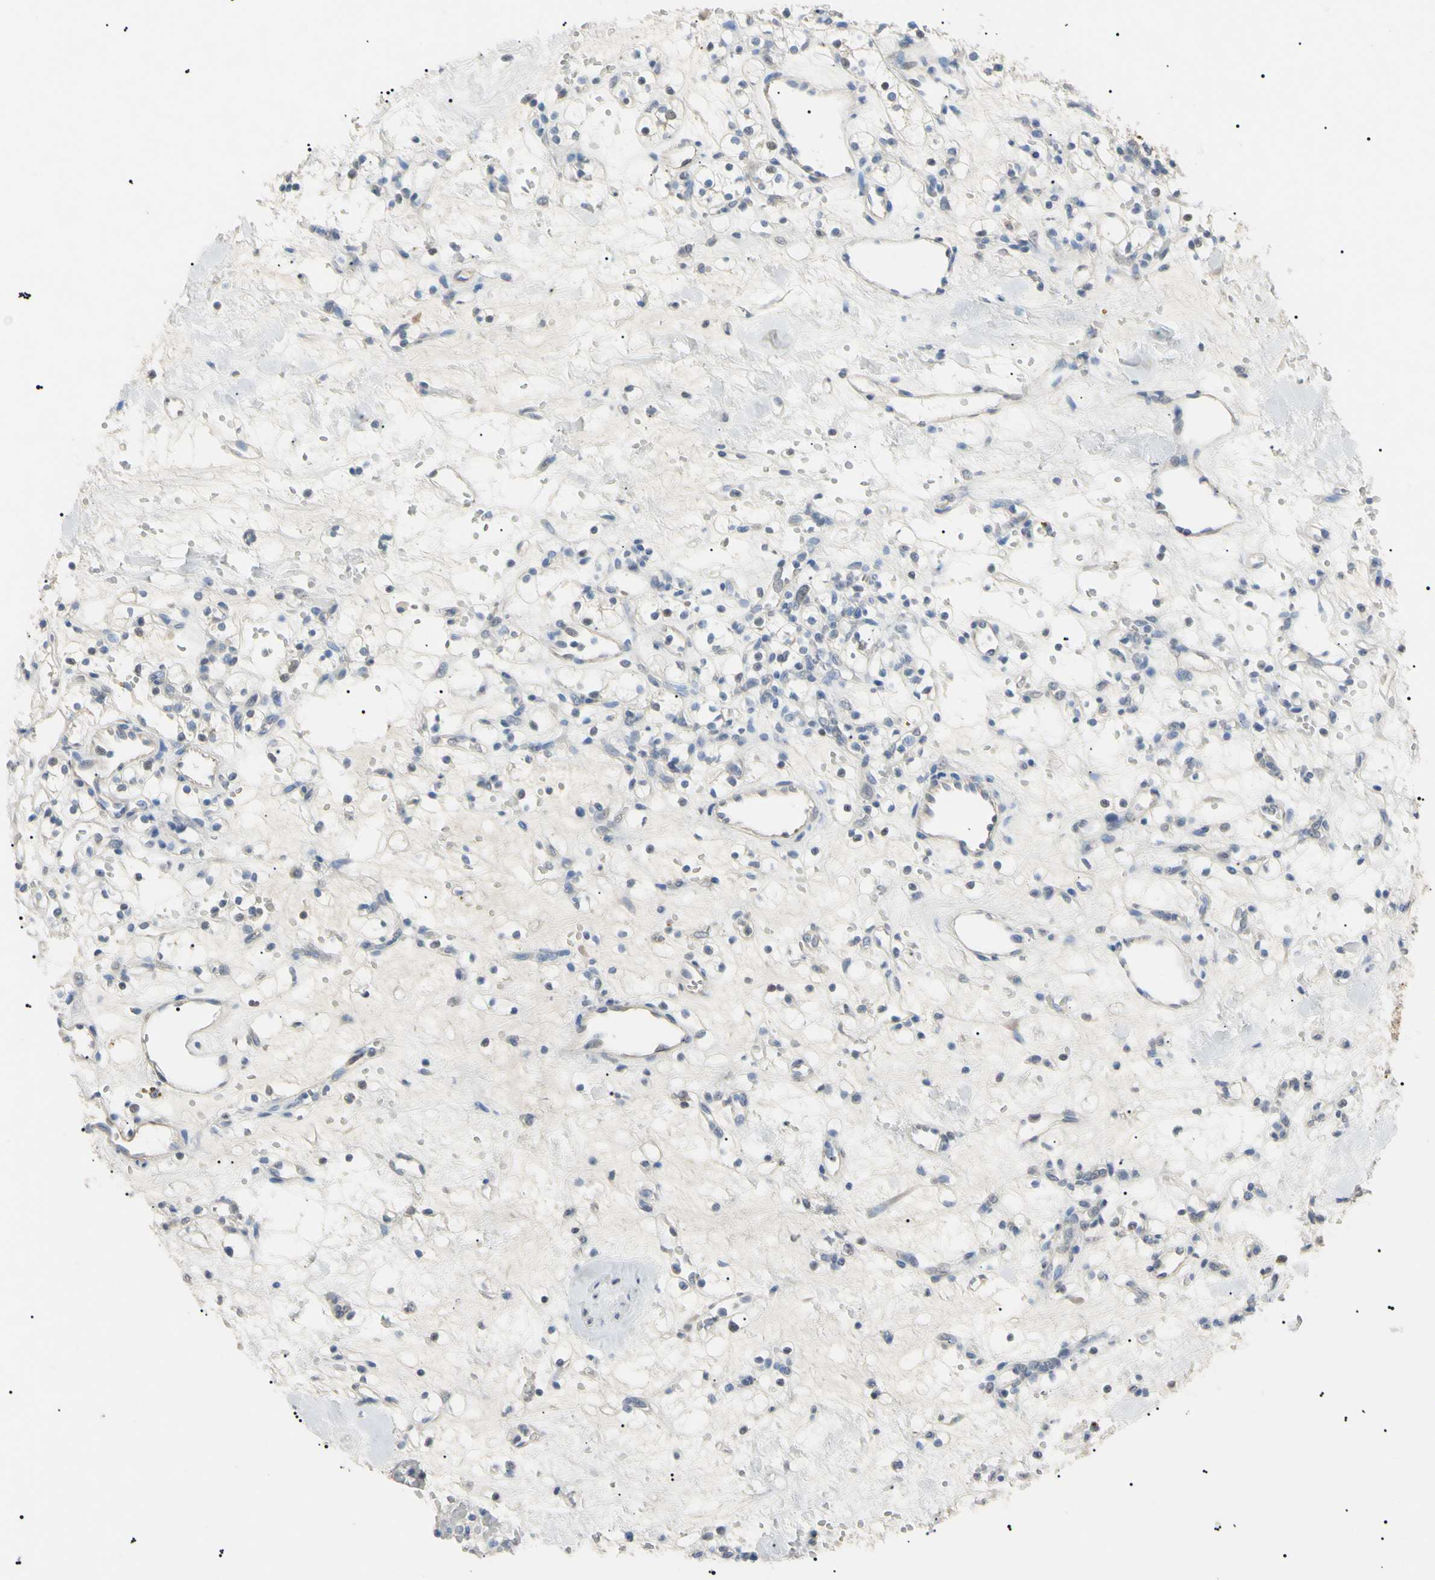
{"staining": {"intensity": "negative", "quantity": "none", "location": "none"}, "tissue": "renal cancer", "cell_type": "Tumor cells", "image_type": "cancer", "snomed": [{"axis": "morphology", "description": "Adenocarcinoma, NOS"}, {"axis": "topography", "description": "Kidney"}], "caption": "A high-resolution photomicrograph shows immunohistochemistry staining of adenocarcinoma (renal), which displays no significant positivity in tumor cells. (Immunohistochemistry, brightfield microscopy, high magnification).", "gene": "CGB3", "patient": {"sex": "female", "age": 60}}